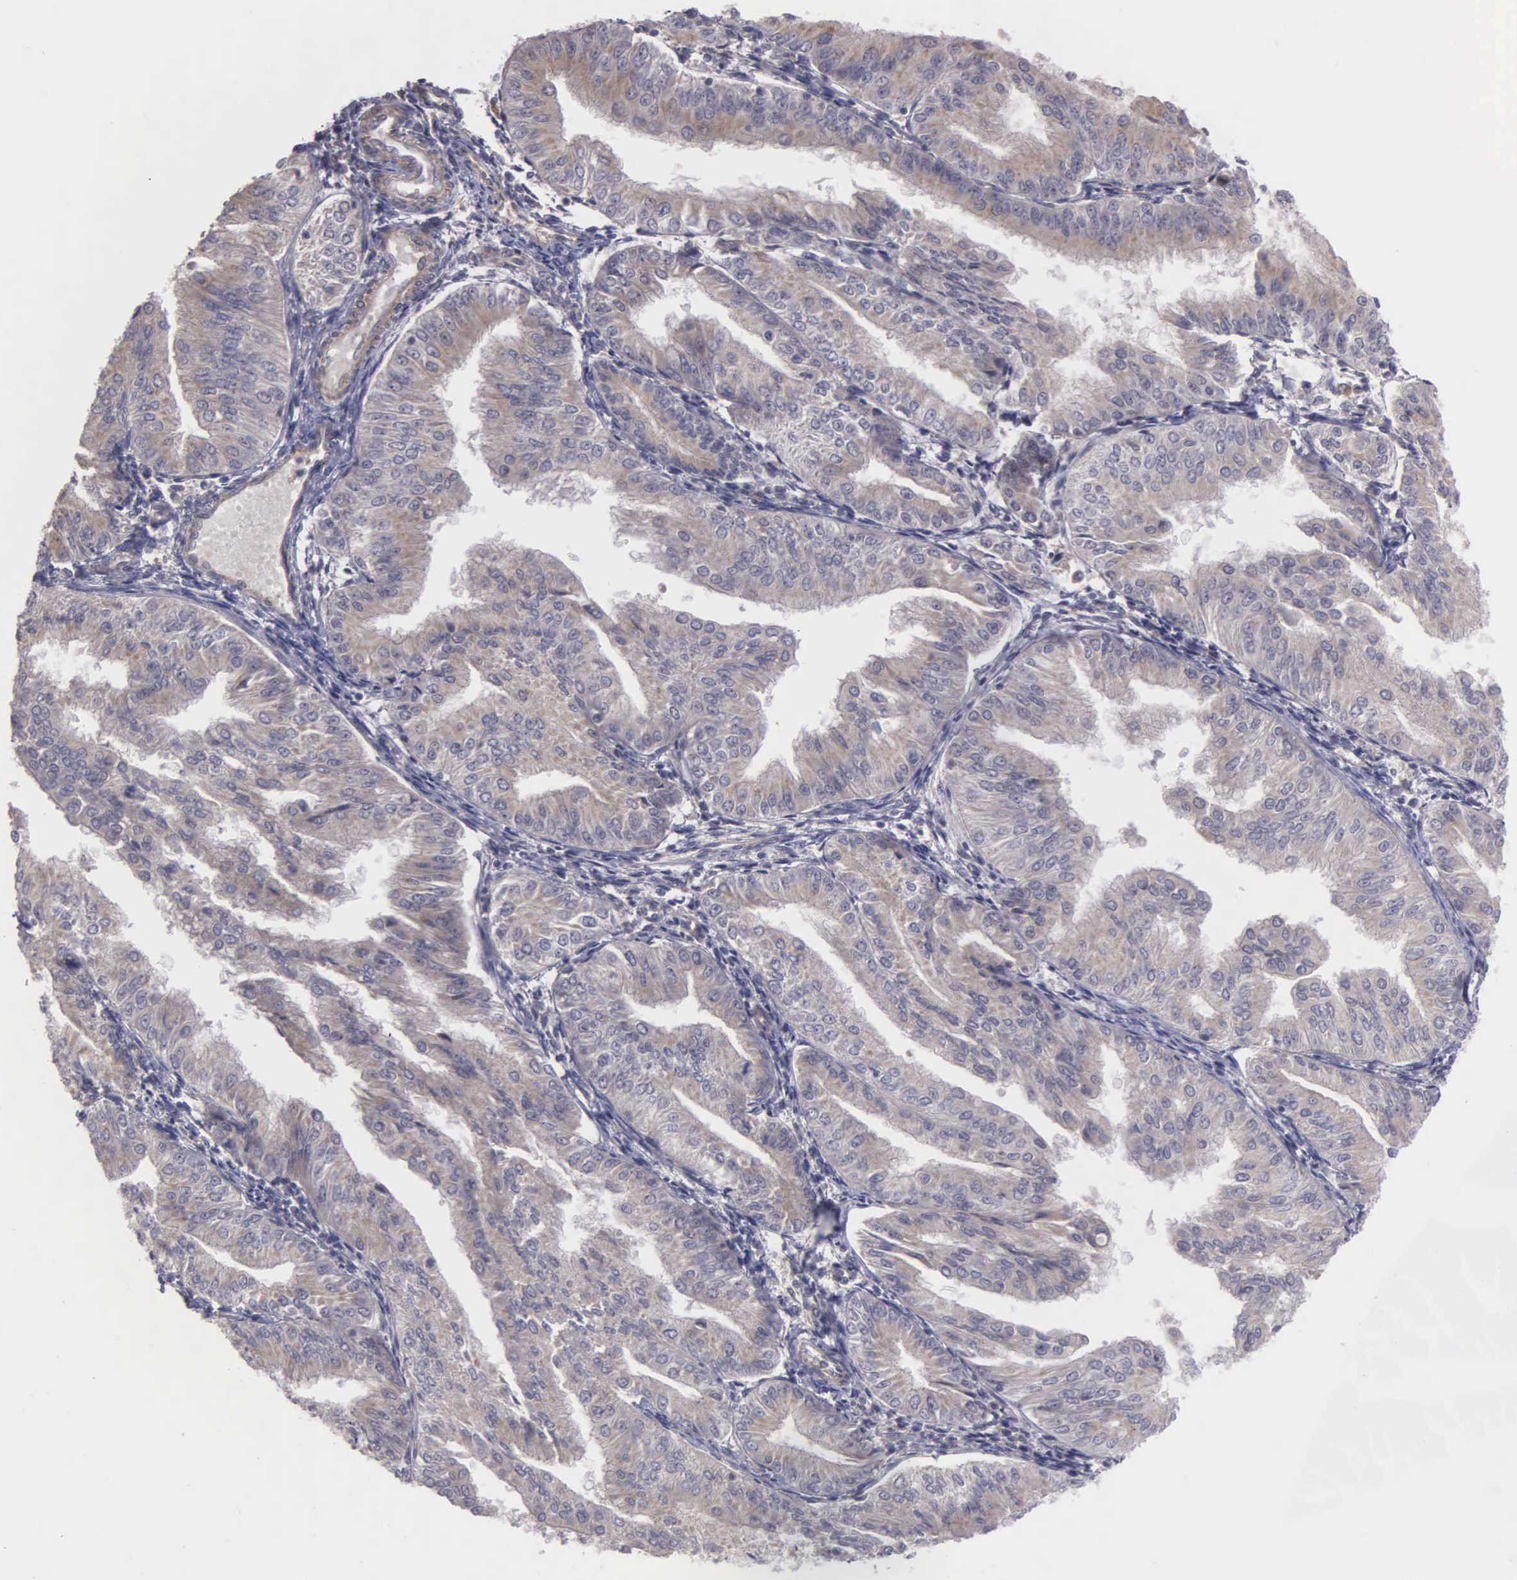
{"staining": {"intensity": "weak", "quantity": ">75%", "location": "cytoplasmic/membranous"}, "tissue": "endometrial cancer", "cell_type": "Tumor cells", "image_type": "cancer", "snomed": [{"axis": "morphology", "description": "Adenocarcinoma, NOS"}, {"axis": "topography", "description": "Endometrium"}], "caption": "Protein expression analysis of human adenocarcinoma (endometrial) reveals weak cytoplasmic/membranous expression in about >75% of tumor cells.", "gene": "RTL10", "patient": {"sex": "female", "age": 53}}